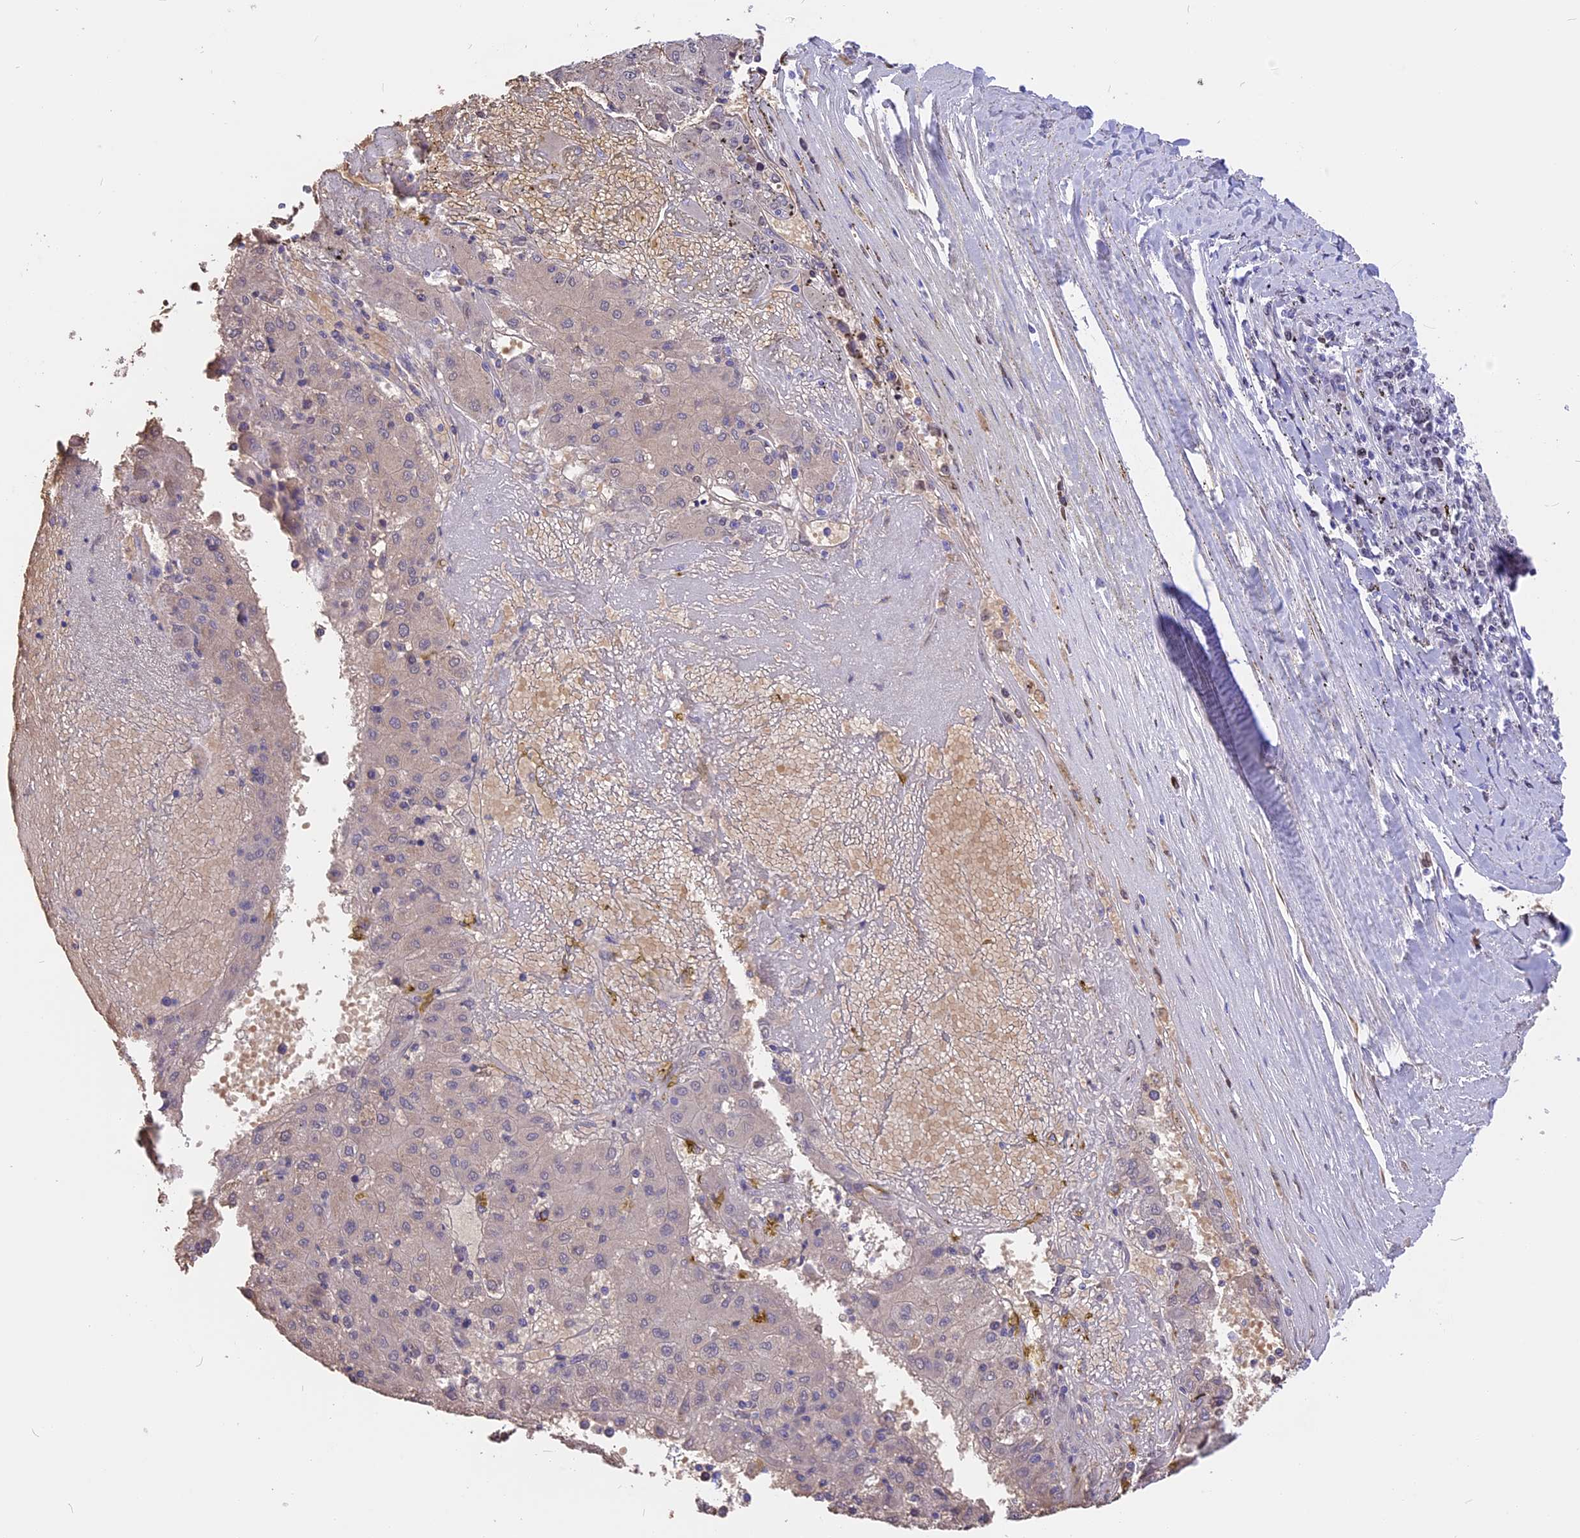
{"staining": {"intensity": "negative", "quantity": "none", "location": "none"}, "tissue": "liver cancer", "cell_type": "Tumor cells", "image_type": "cancer", "snomed": [{"axis": "morphology", "description": "Carcinoma, Hepatocellular, NOS"}, {"axis": "topography", "description": "Liver"}], "caption": "High power microscopy photomicrograph of an immunohistochemistry histopathology image of hepatocellular carcinoma (liver), revealing no significant positivity in tumor cells. (DAB IHC with hematoxylin counter stain).", "gene": "TNNC2", "patient": {"sex": "male", "age": 72}}